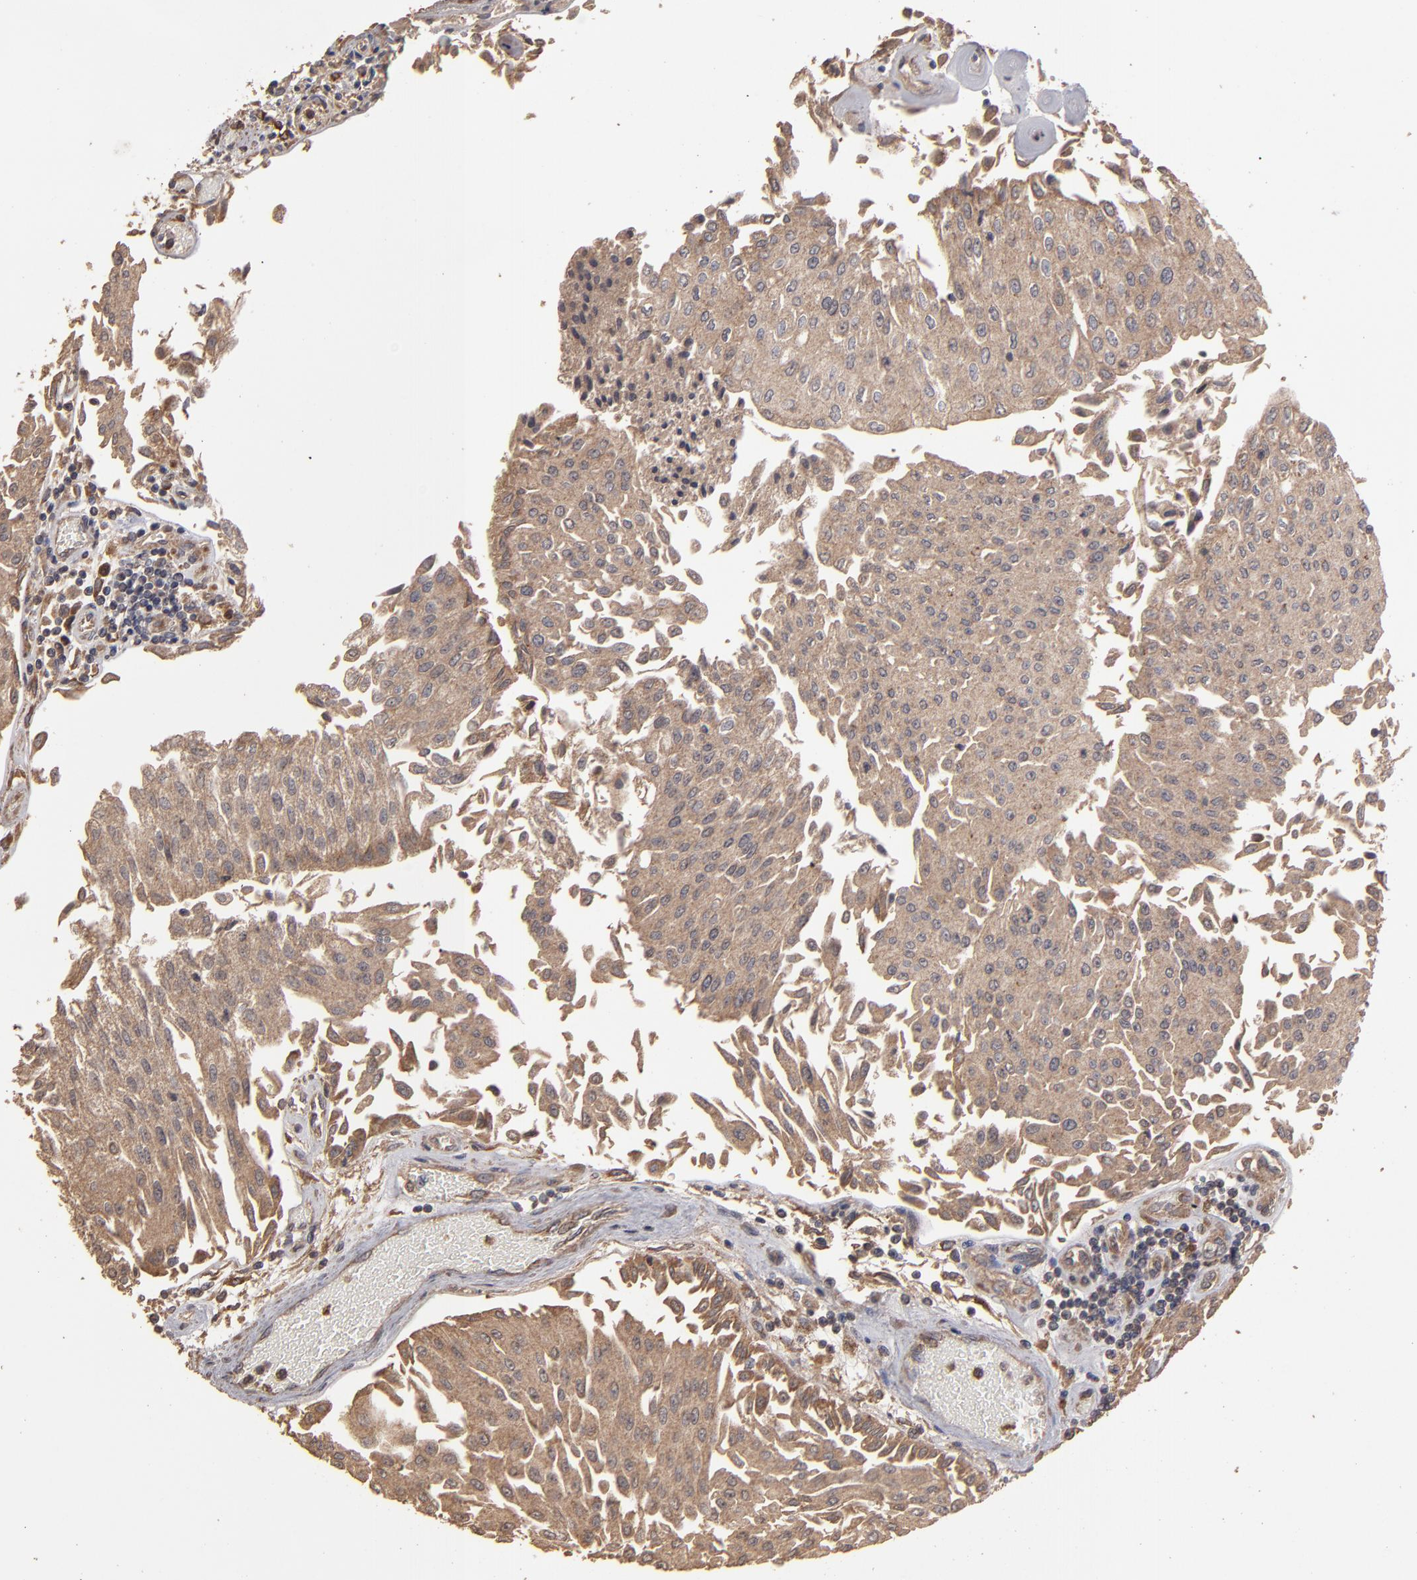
{"staining": {"intensity": "moderate", "quantity": ">75%", "location": "cytoplasmic/membranous"}, "tissue": "urothelial cancer", "cell_type": "Tumor cells", "image_type": "cancer", "snomed": [{"axis": "morphology", "description": "Urothelial carcinoma, Low grade"}, {"axis": "topography", "description": "Urinary bladder"}], "caption": "The immunohistochemical stain highlights moderate cytoplasmic/membranous staining in tumor cells of urothelial cancer tissue.", "gene": "MMP2", "patient": {"sex": "male", "age": 86}}